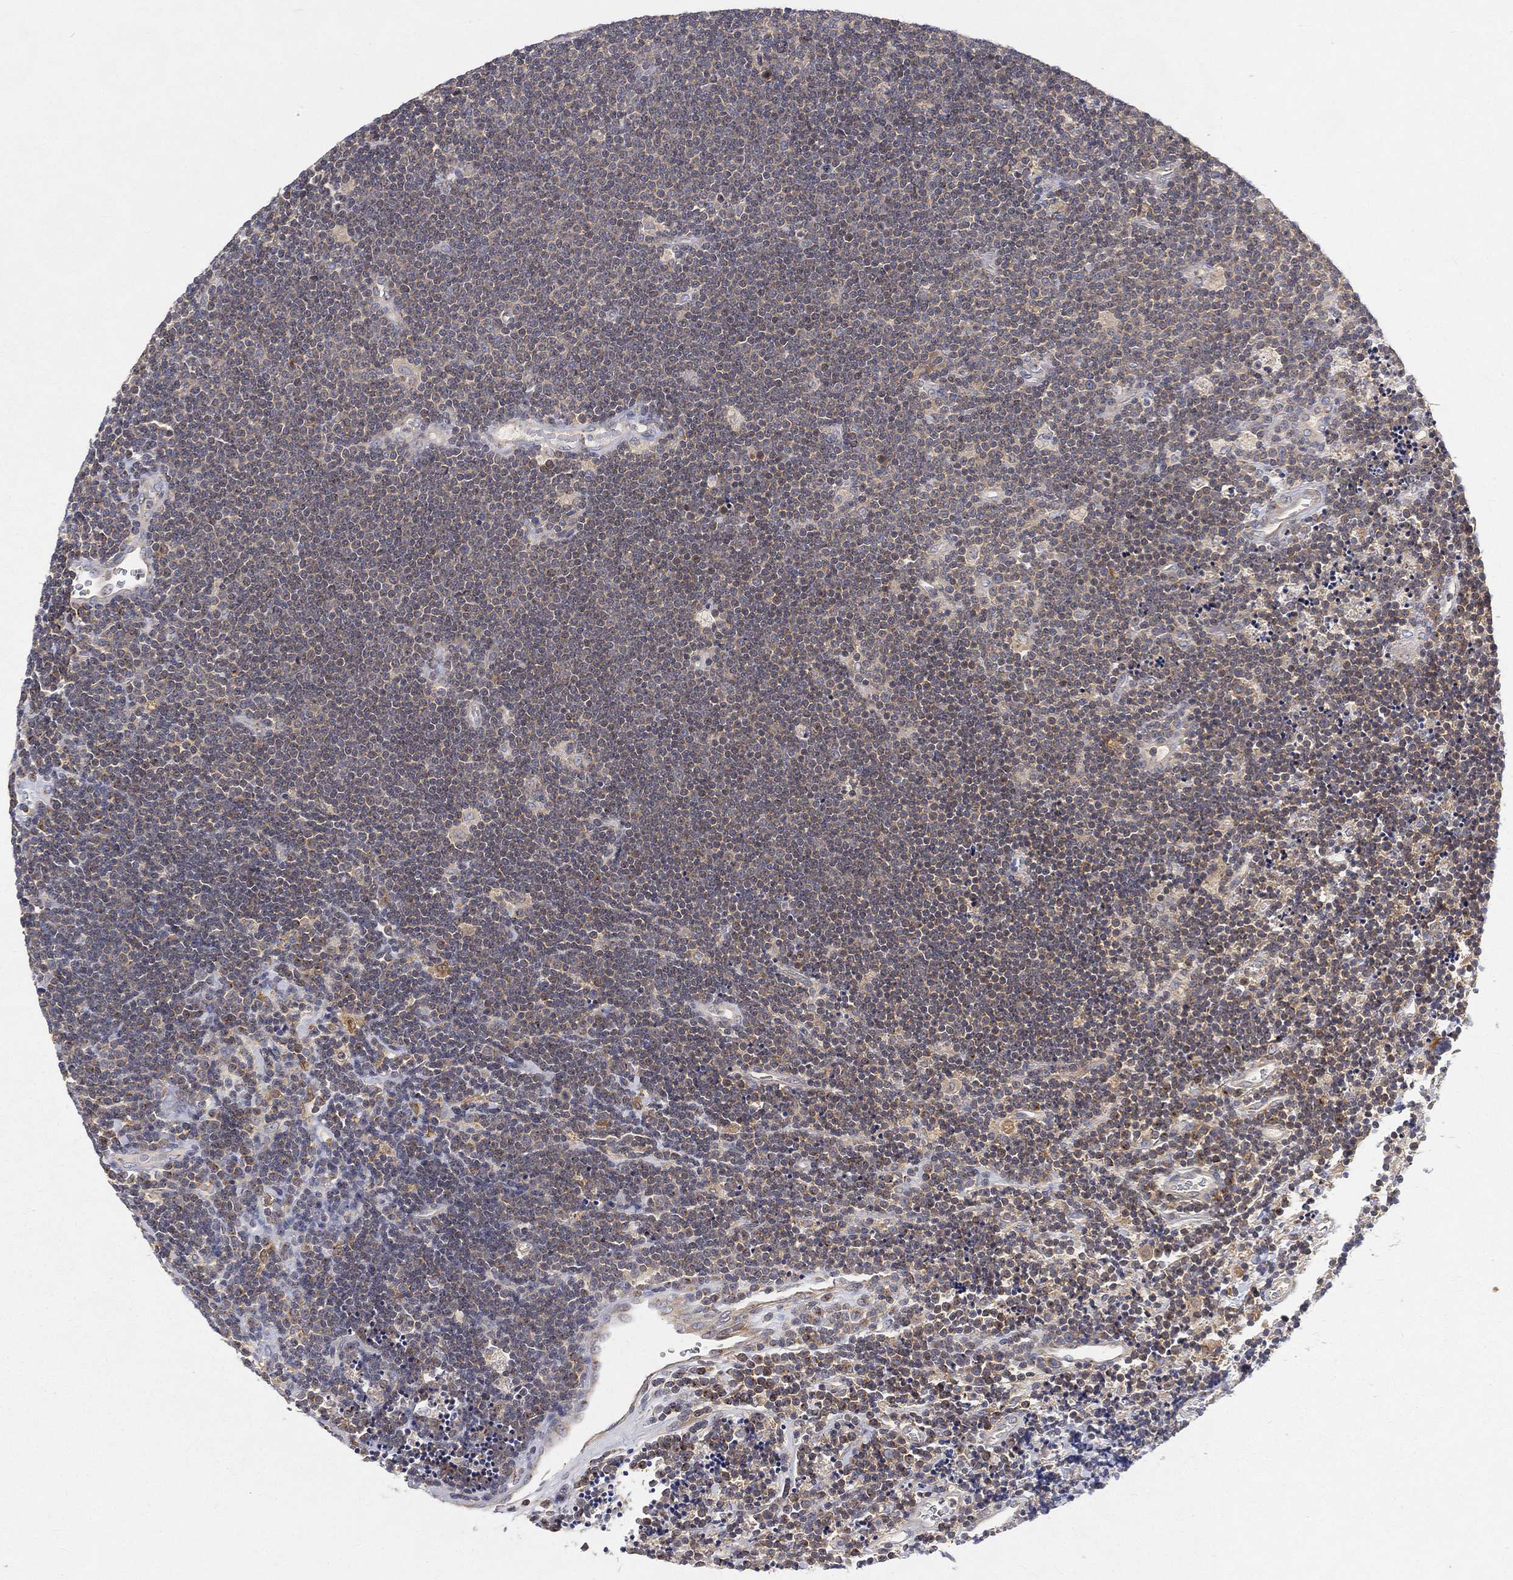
{"staining": {"intensity": "negative", "quantity": "none", "location": "none"}, "tissue": "lymphoma", "cell_type": "Tumor cells", "image_type": "cancer", "snomed": [{"axis": "morphology", "description": "Malignant lymphoma, non-Hodgkin's type, Low grade"}, {"axis": "topography", "description": "Brain"}], "caption": "IHC photomicrograph of lymphoma stained for a protein (brown), which shows no positivity in tumor cells.", "gene": "CTSL", "patient": {"sex": "female", "age": 66}}